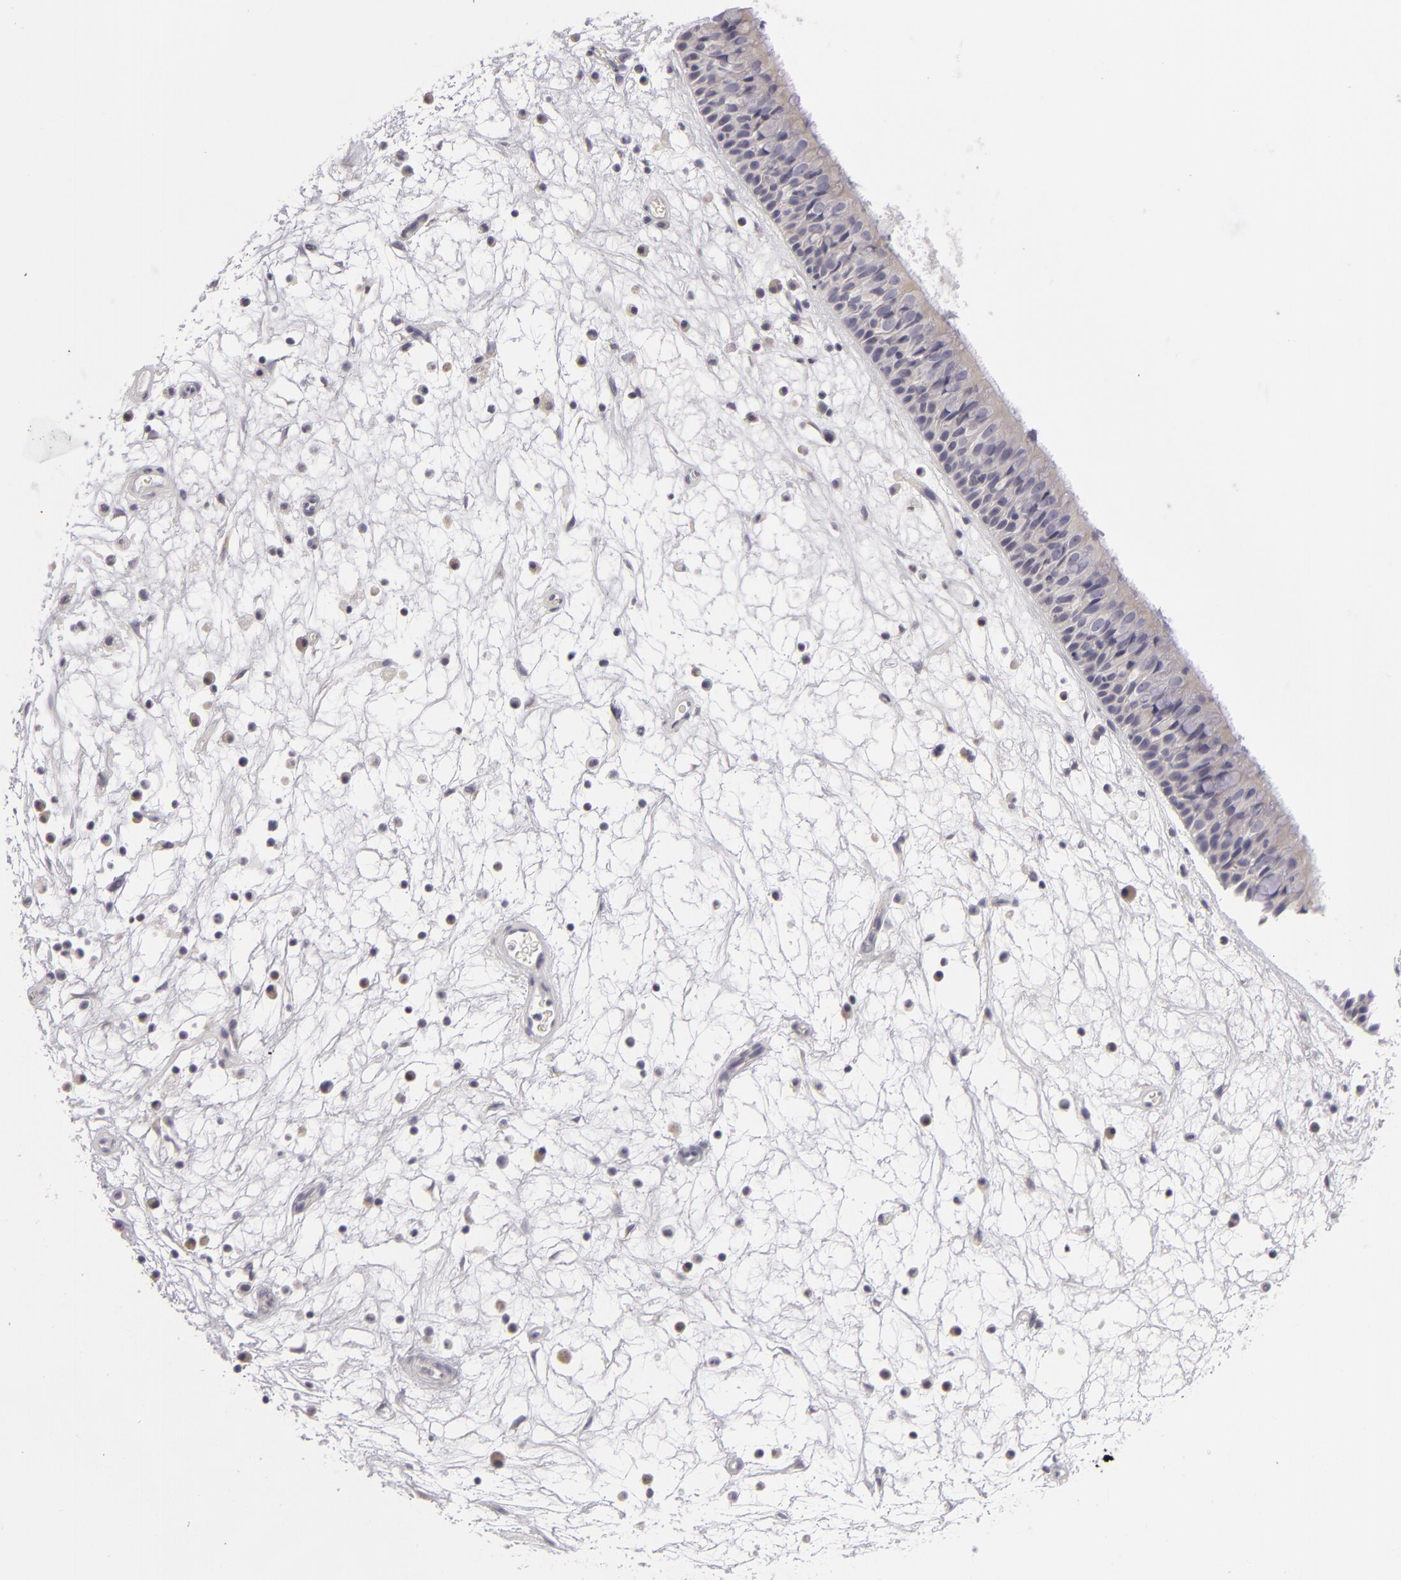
{"staining": {"intensity": "negative", "quantity": "none", "location": "none"}, "tissue": "nasopharynx", "cell_type": "Respiratory epithelial cells", "image_type": "normal", "snomed": [{"axis": "morphology", "description": "Normal tissue, NOS"}, {"axis": "topography", "description": "Nasopharynx"}], "caption": "Immunohistochemistry of unremarkable human nasopharynx shows no positivity in respiratory epithelial cells. The staining is performed using DAB (3,3'-diaminobenzidine) brown chromogen with nuclei counter-stained in using hematoxylin.", "gene": "ATP2B3", "patient": {"sex": "male", "age": 63}}